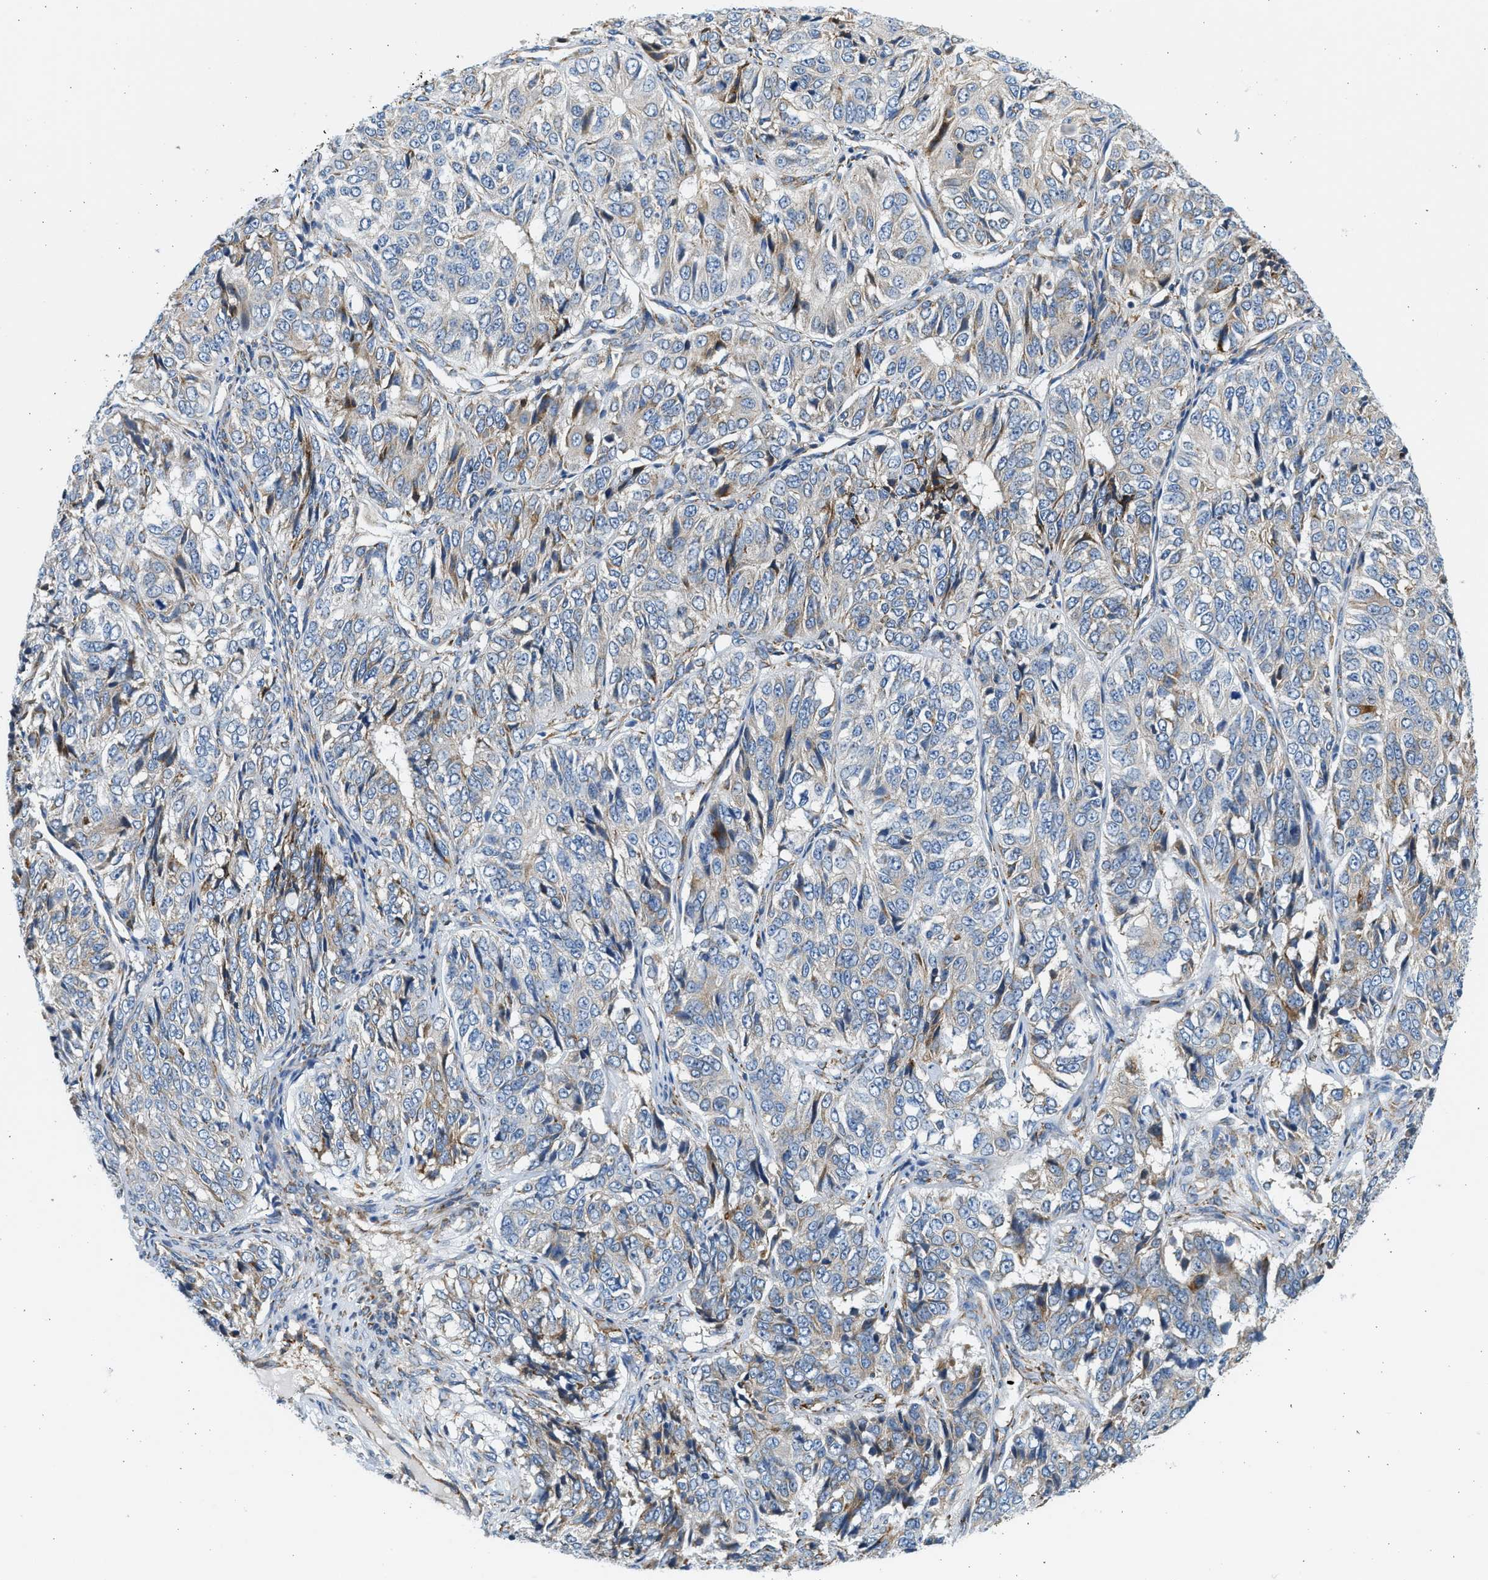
{"staining": {"intensity": "moderate", "quantity": "<25%", "location": "cytoplasmic/membranous"}, "tissue": "ovarian cancer", "cell_type": "Tumor cells", "image_type": "cancer", "snomed": [{"axis": "morphology", "description": "Carcinoma, endometroid"}, {"axis": "topography", "description": "Ovary"}], "caption": "Ovarian endometroid carcinoma tissue exhibits moderate cytoplasmic/membranous positivity in approximately <25% of tumor cells", "gene": "CNTN6", "patient": {"sex": "female", "age": 51}}